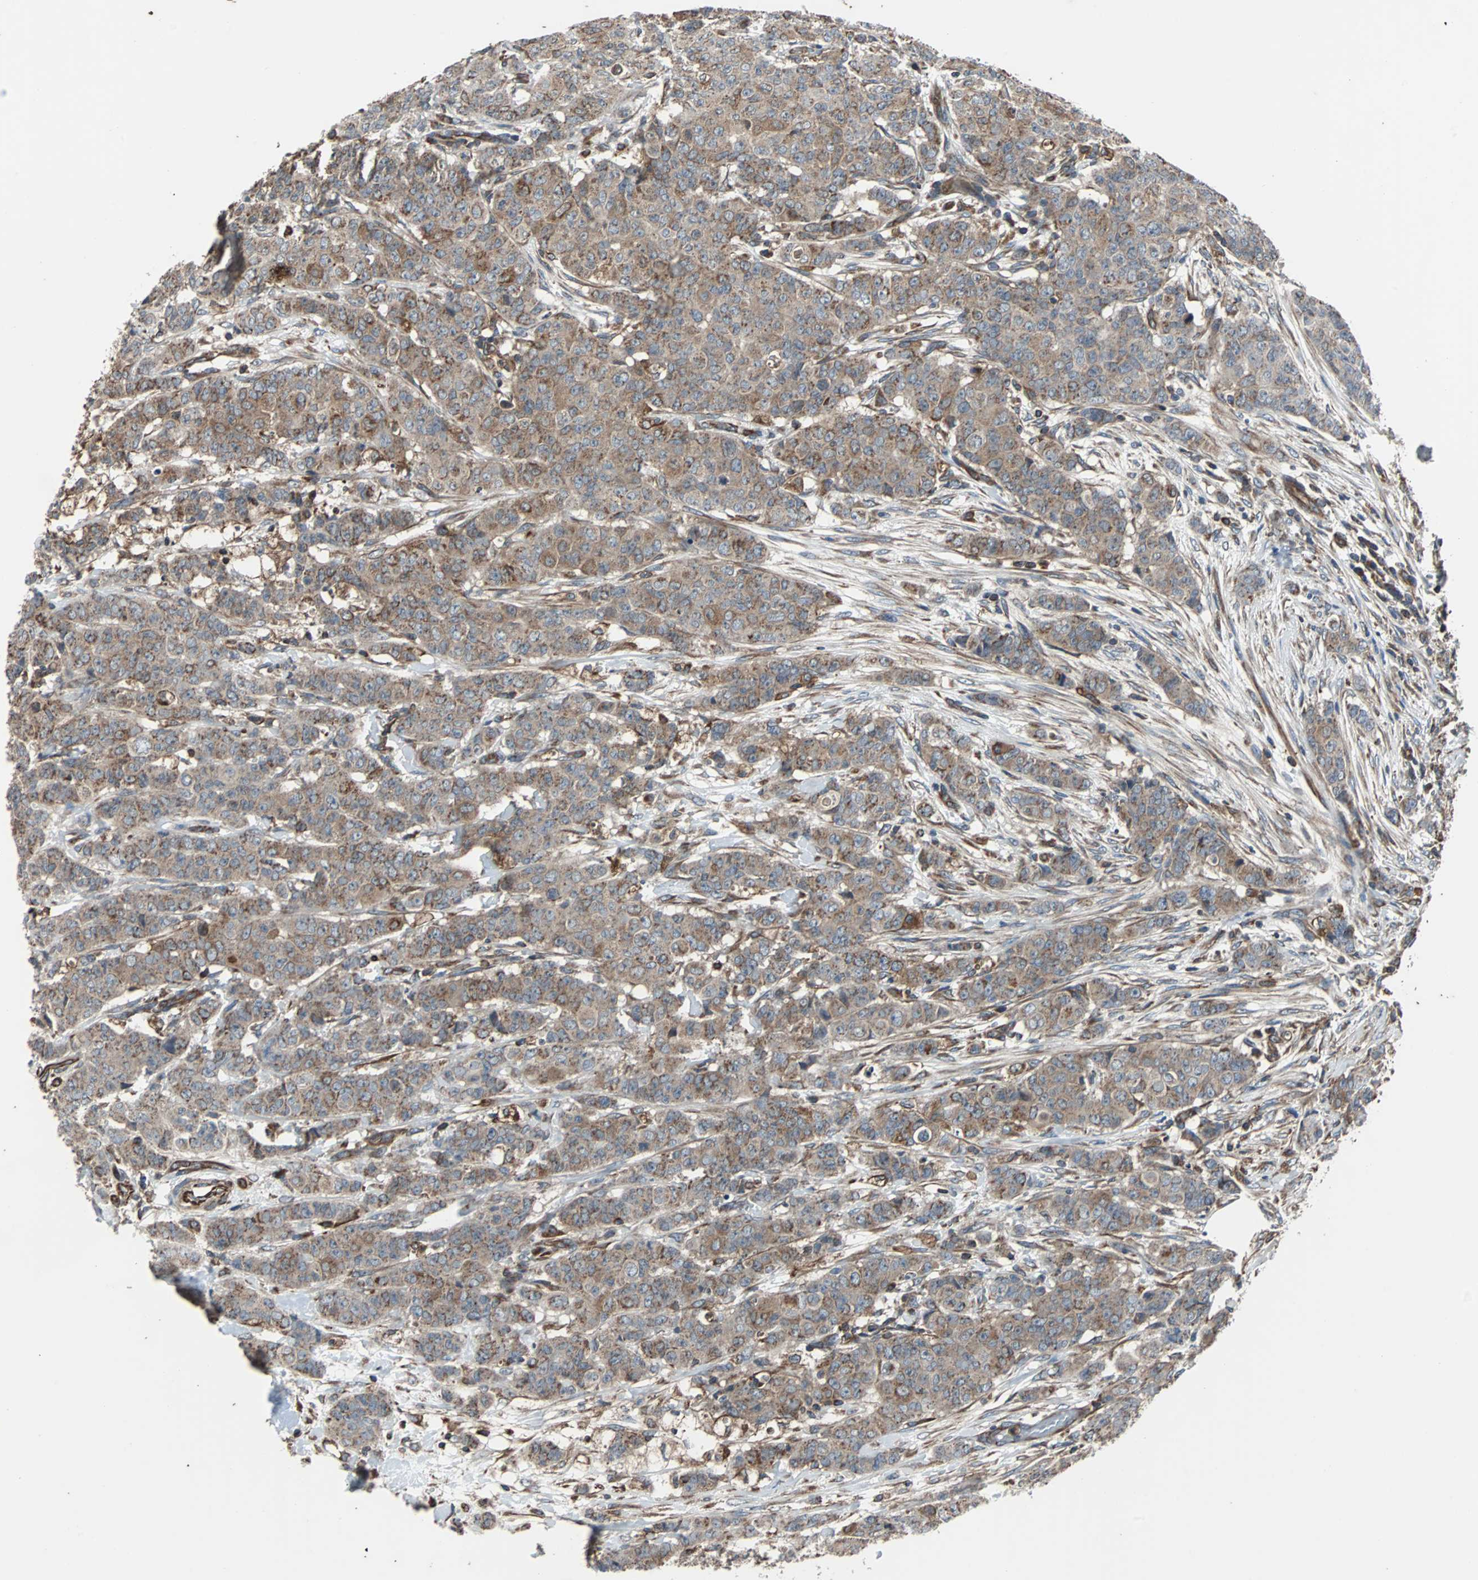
{"staining": {"intensity": "moderate", "quantity": ">75%", "location": "cytoplasmic/membranous"}, "tissue": "breast cancer", "cell_type": "Tumor cells", "image_type": "cancer", "snomed": [{"axis": "morphology", "description": "Duct carcinoma"}, {"axis": "topography", "description": "Breast"}], "caption": "Immunohistochemical staining of human breast intraductal carcinoma displays medium levels of moderate cytoplasmic/membranous staining in about >75% of tumor cells.", "gene": "ACTR3", "patient": {"sex": "female", "age": 40}}